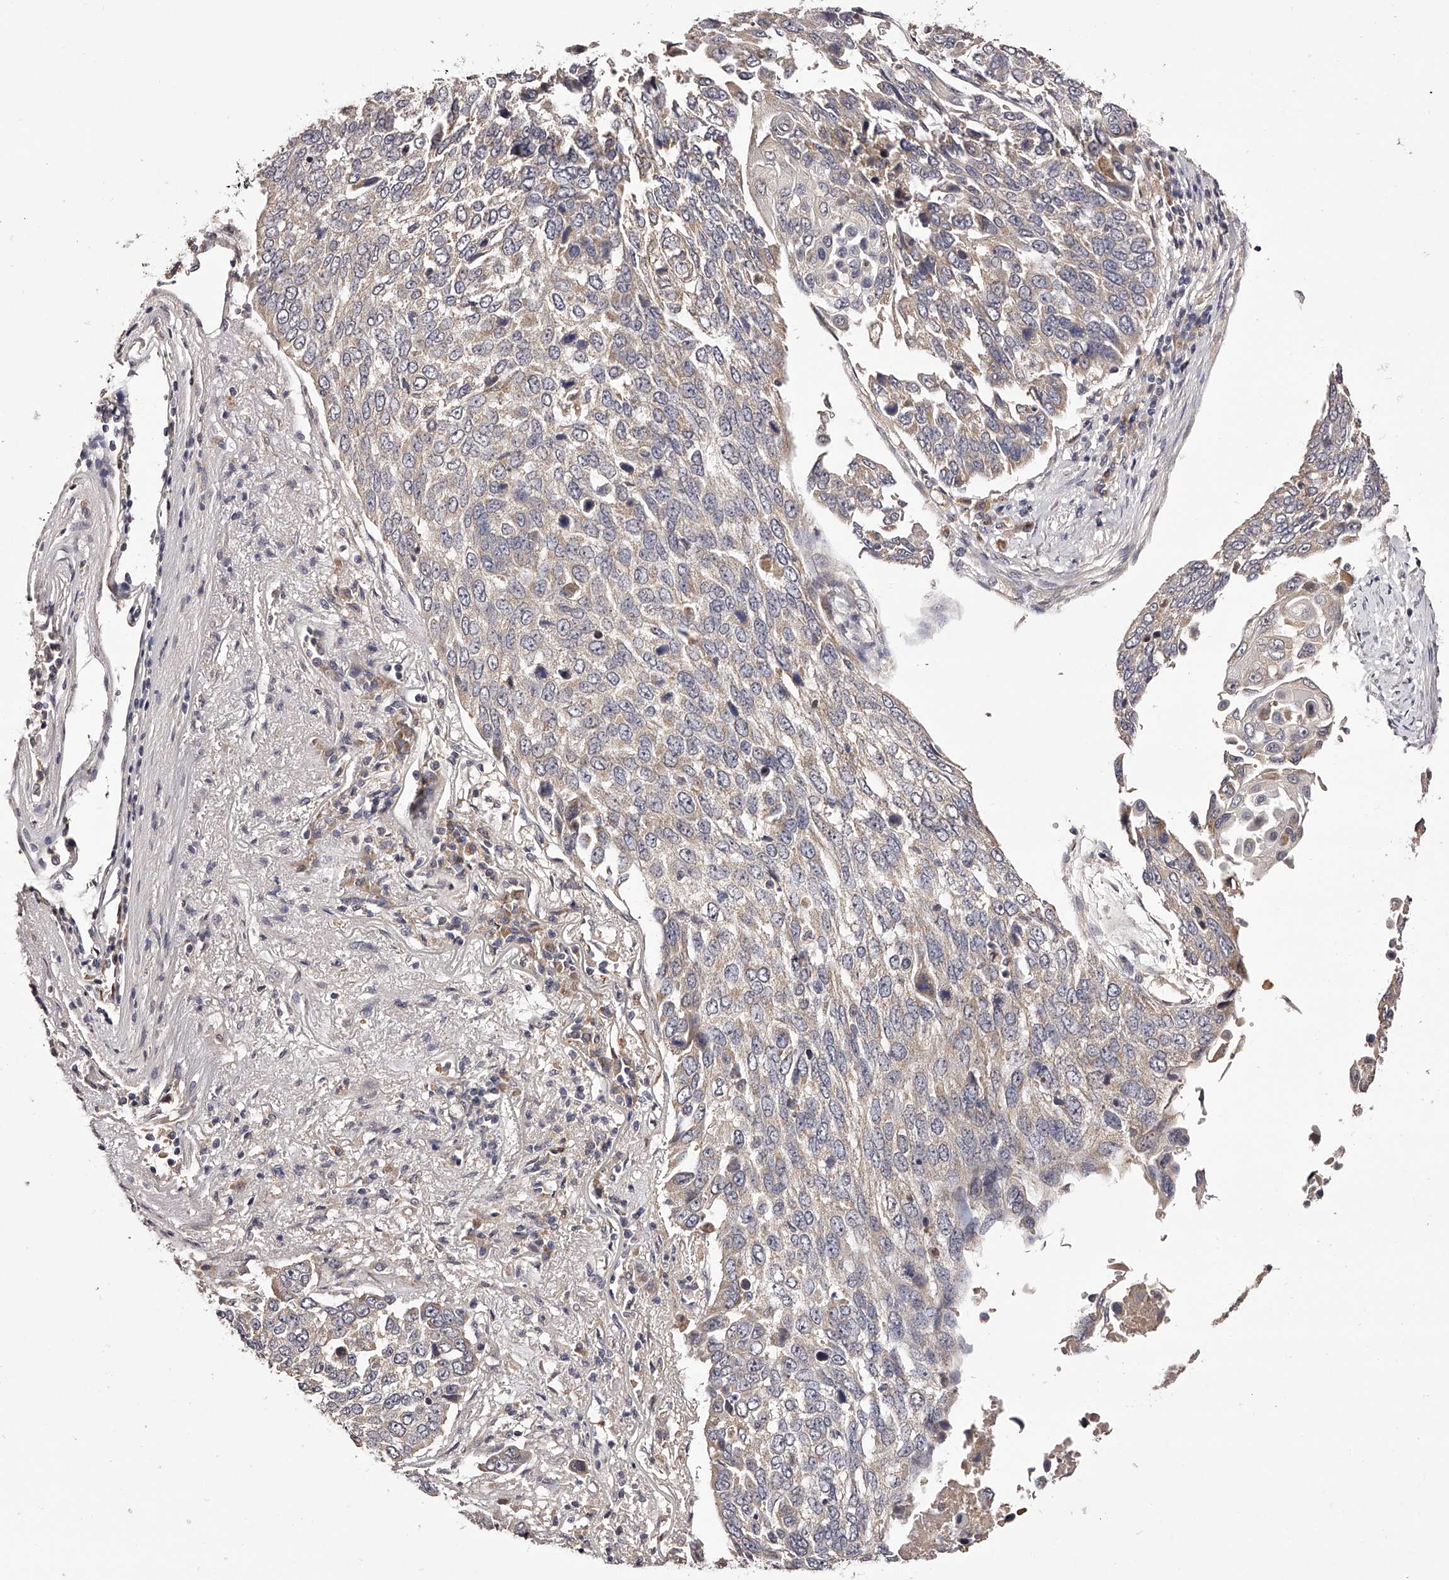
{"staining": {"intensity": "weak", "quantity": ">75%", "location": "cytoplasmic/membranous"}, "tissue": "lung cancer", "cell_type": "Tumor cells", "image_type": "cancer", "snomed": [{"axis": "morphology", "description": "Squamous cell carcinoma, NOS"}, {"axis": "topography", "description": "Lung"}], "caption": "Weak cytoplasmic/membranous positivity is present in approximately >75% of tumor cells in squamous cell carcinoma (lung).", "gene": "ODF2L", "patient": {"sex": "male", "age": 66}}